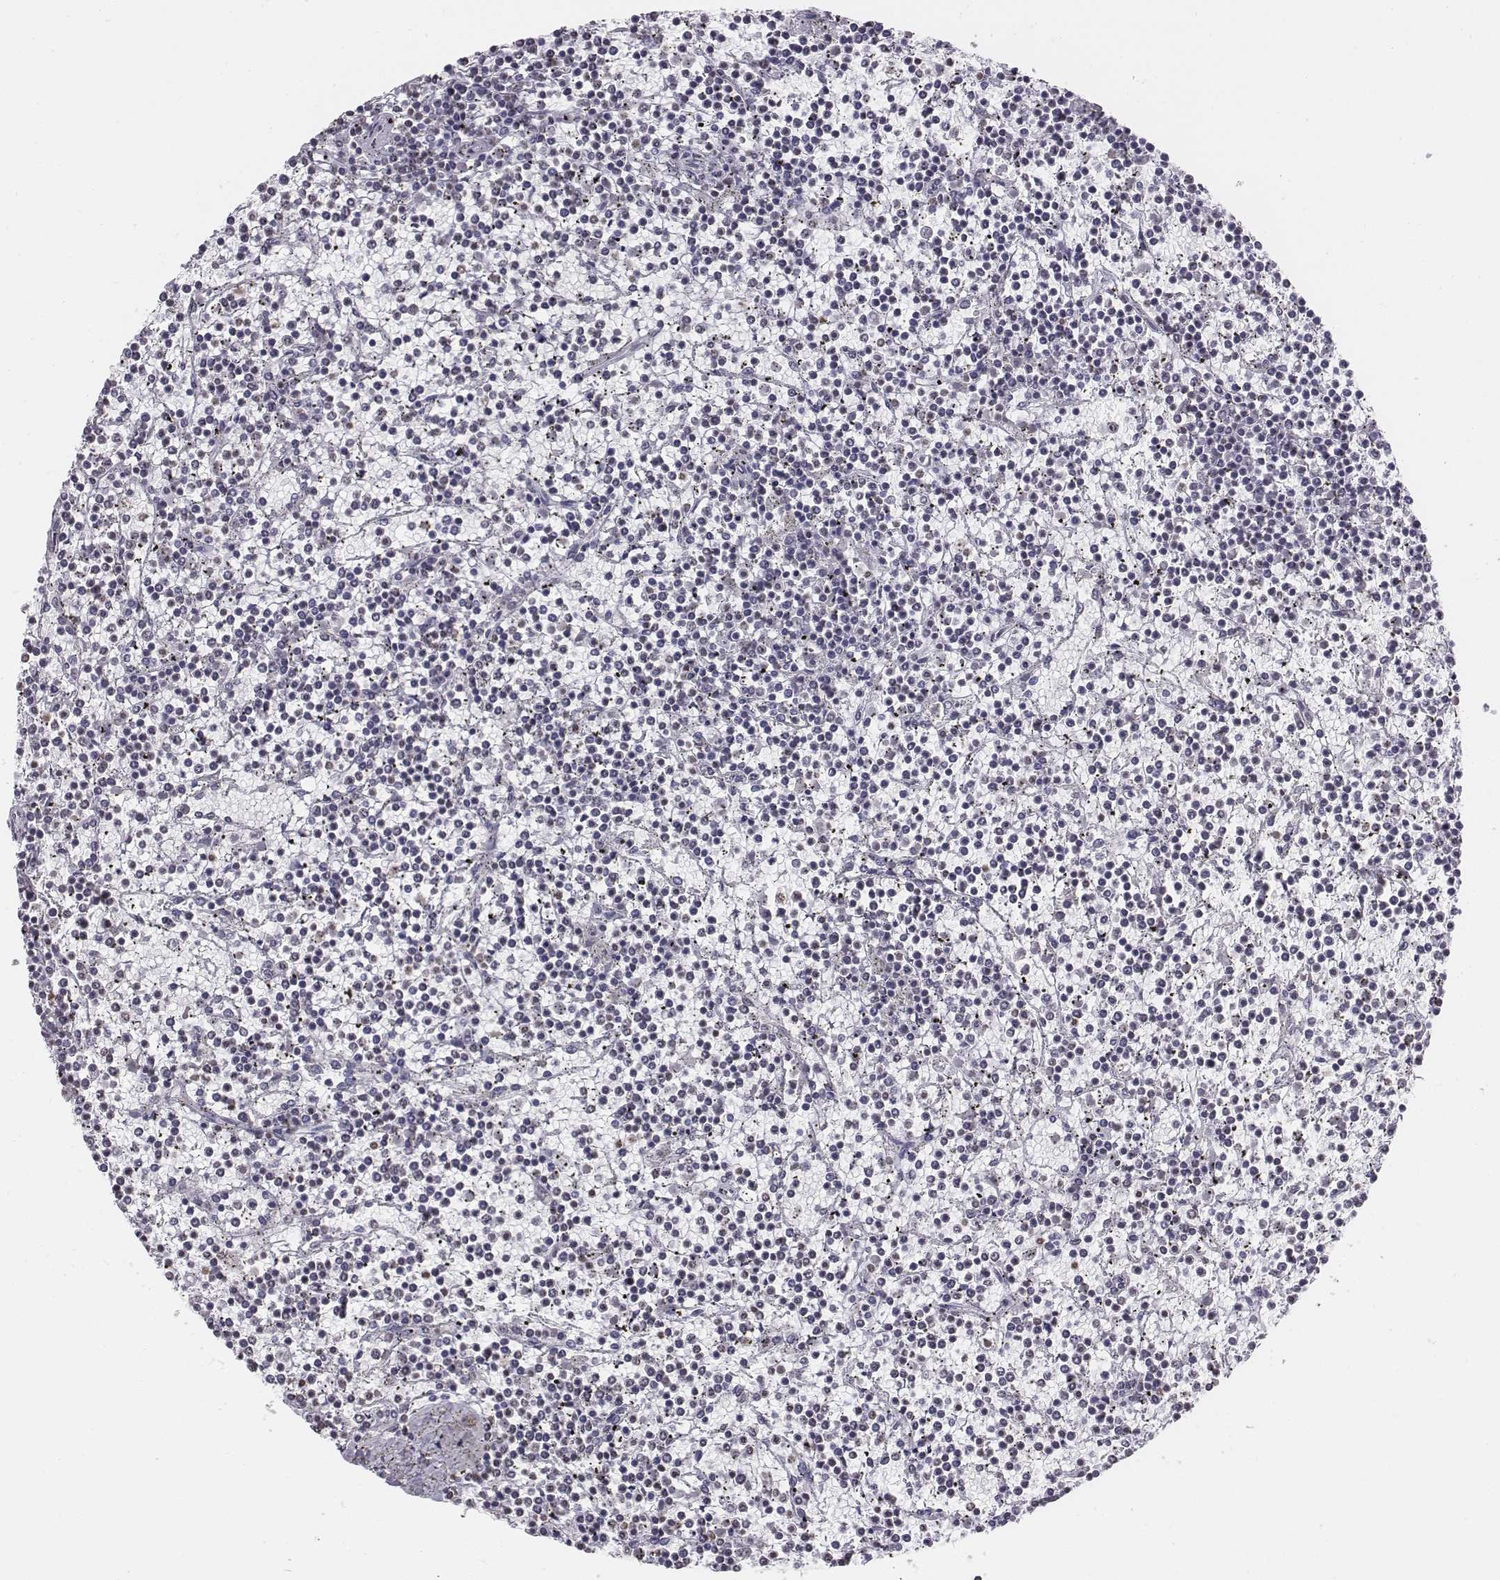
{"staining": {"intensity": "negative", "quantity": "none", "location": "none"}, "tissue": "lymphoma", "cell_type": "Tumor cells", "image_type": "cancer", "snomed": [{"axis": "morphology", "description": "Malignant lymphoma, non-Hodgkin's type, Low grade"}, {"axis": "topography", "description": "Spleen"}], "caption": "The IHC image has no significant staining in tumor cells of lymphoma tissue. (DAB IHC with hematoxylin counter stain).", "gene": "BARHL1", "patient": {"sex": "female", "age": 19}}